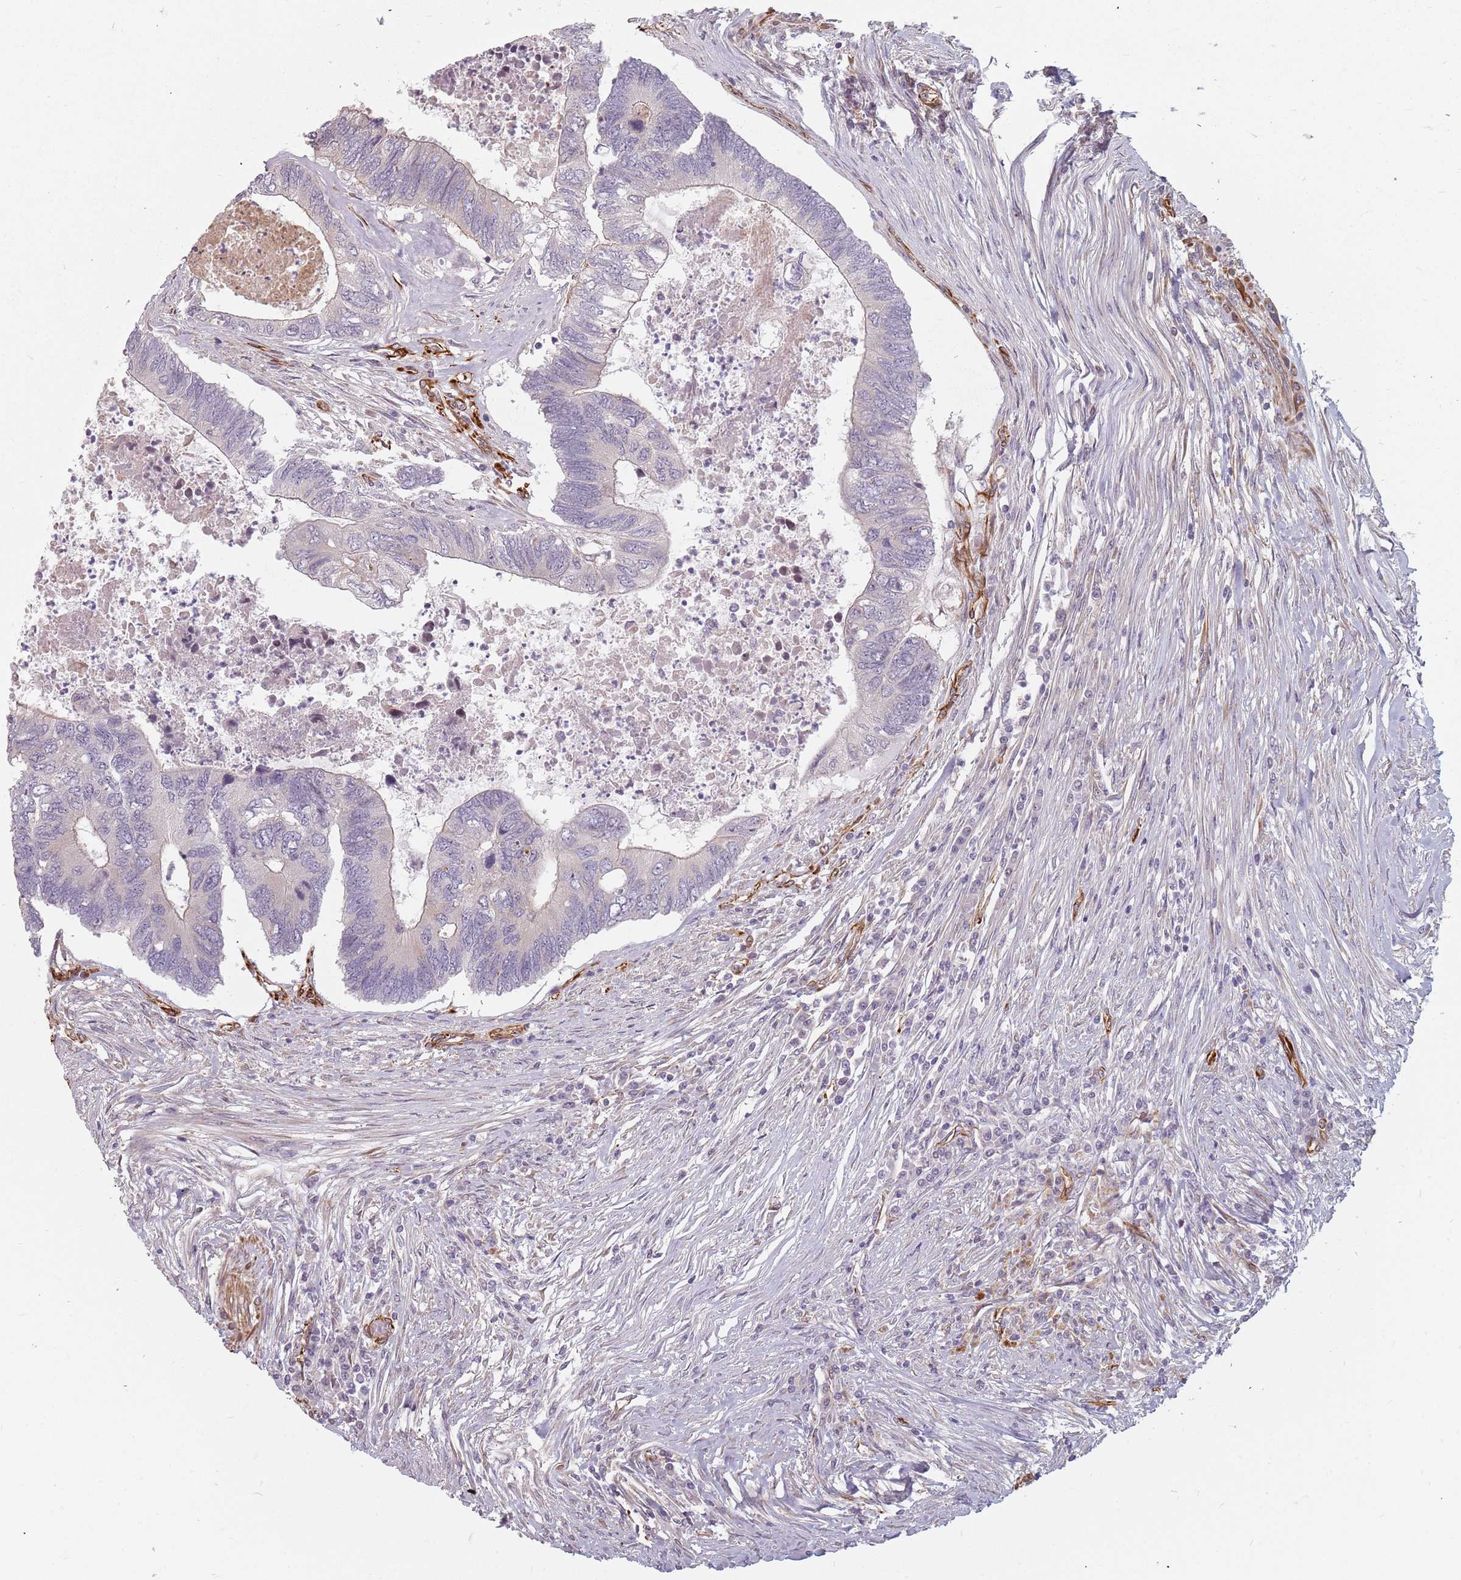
{"staining": {"intensity": "negative", "quantity": "none", "location": "none"}, "tissue": "colorectal cancer", "cell_type": "Tumor cells", "image_type": "cancer", "snomed": [{"axis": "morphology", "description": "Adenocarcinoma, NOS"}, {"axis": "topography", "description": "Colon"}], "caption": "A micrograph of colorectal cancer (adenocarcinoma) stained for a protein reveals no brown staining in tumor cells.", "gene": "GAS2L3", "patient": {"sex": "female", "age": 67}}